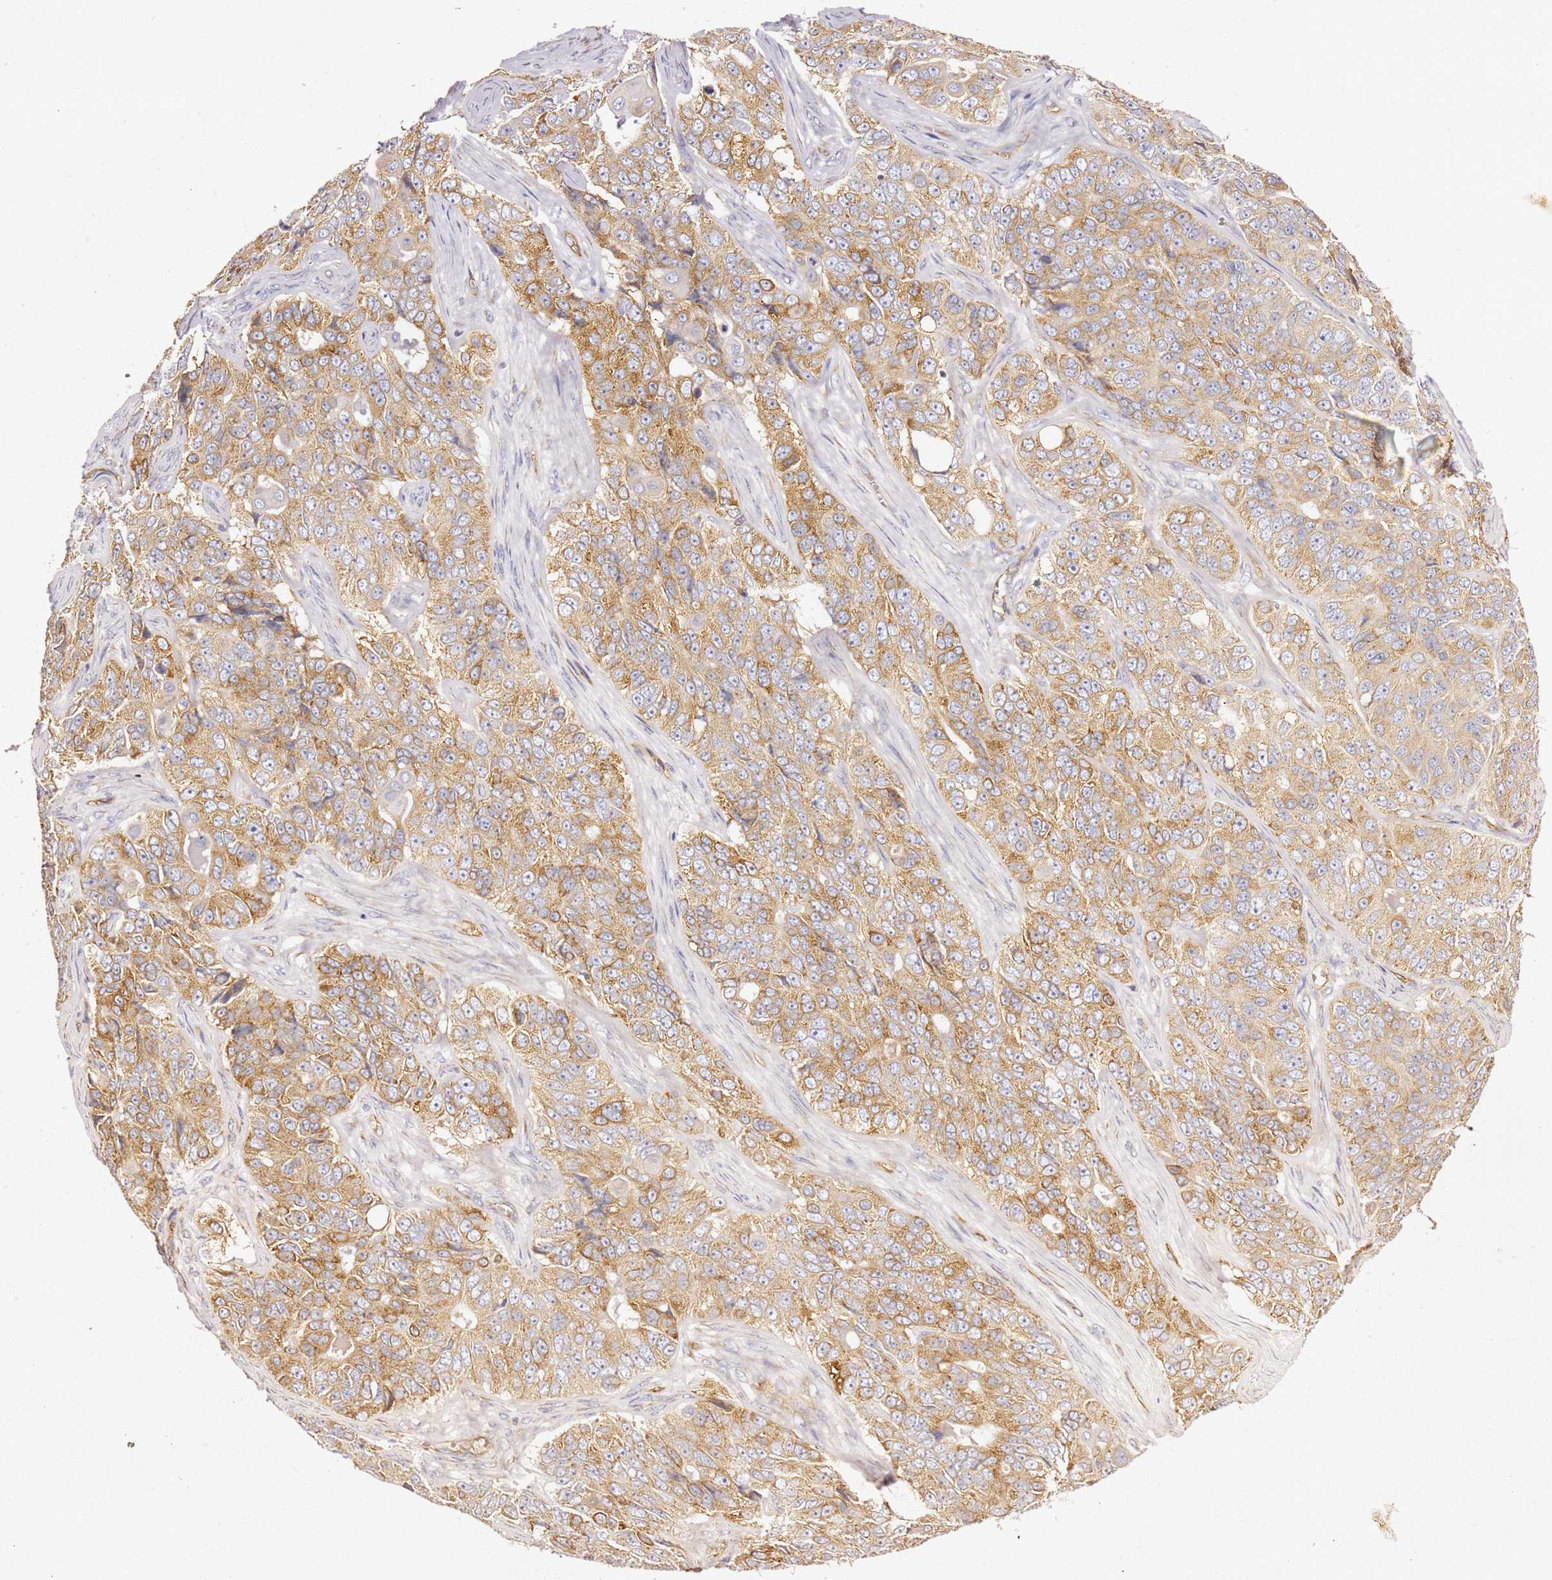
{"staining": {"intensity": "moderate", "quantity": ">75%", "location": "cytoplasmic/membranous"}, "tissue": "ovarian cancer", "cell_type": "Tumor cells", "image_type": "cancer", "snomed": [{"axis": "morphology", "description": "Carcinoma, endometroid"}, {"axis": "topography", "description": "Ovary"}], "caption": "Protein expression analysis of ovarian cancer (endometroid carcinoma) displays moderate cytoplasmic/membranous positivity in approximately >75% of tumor cells.", "gene": "KIF7", "patient": {"sex": "female", "age": 51}}